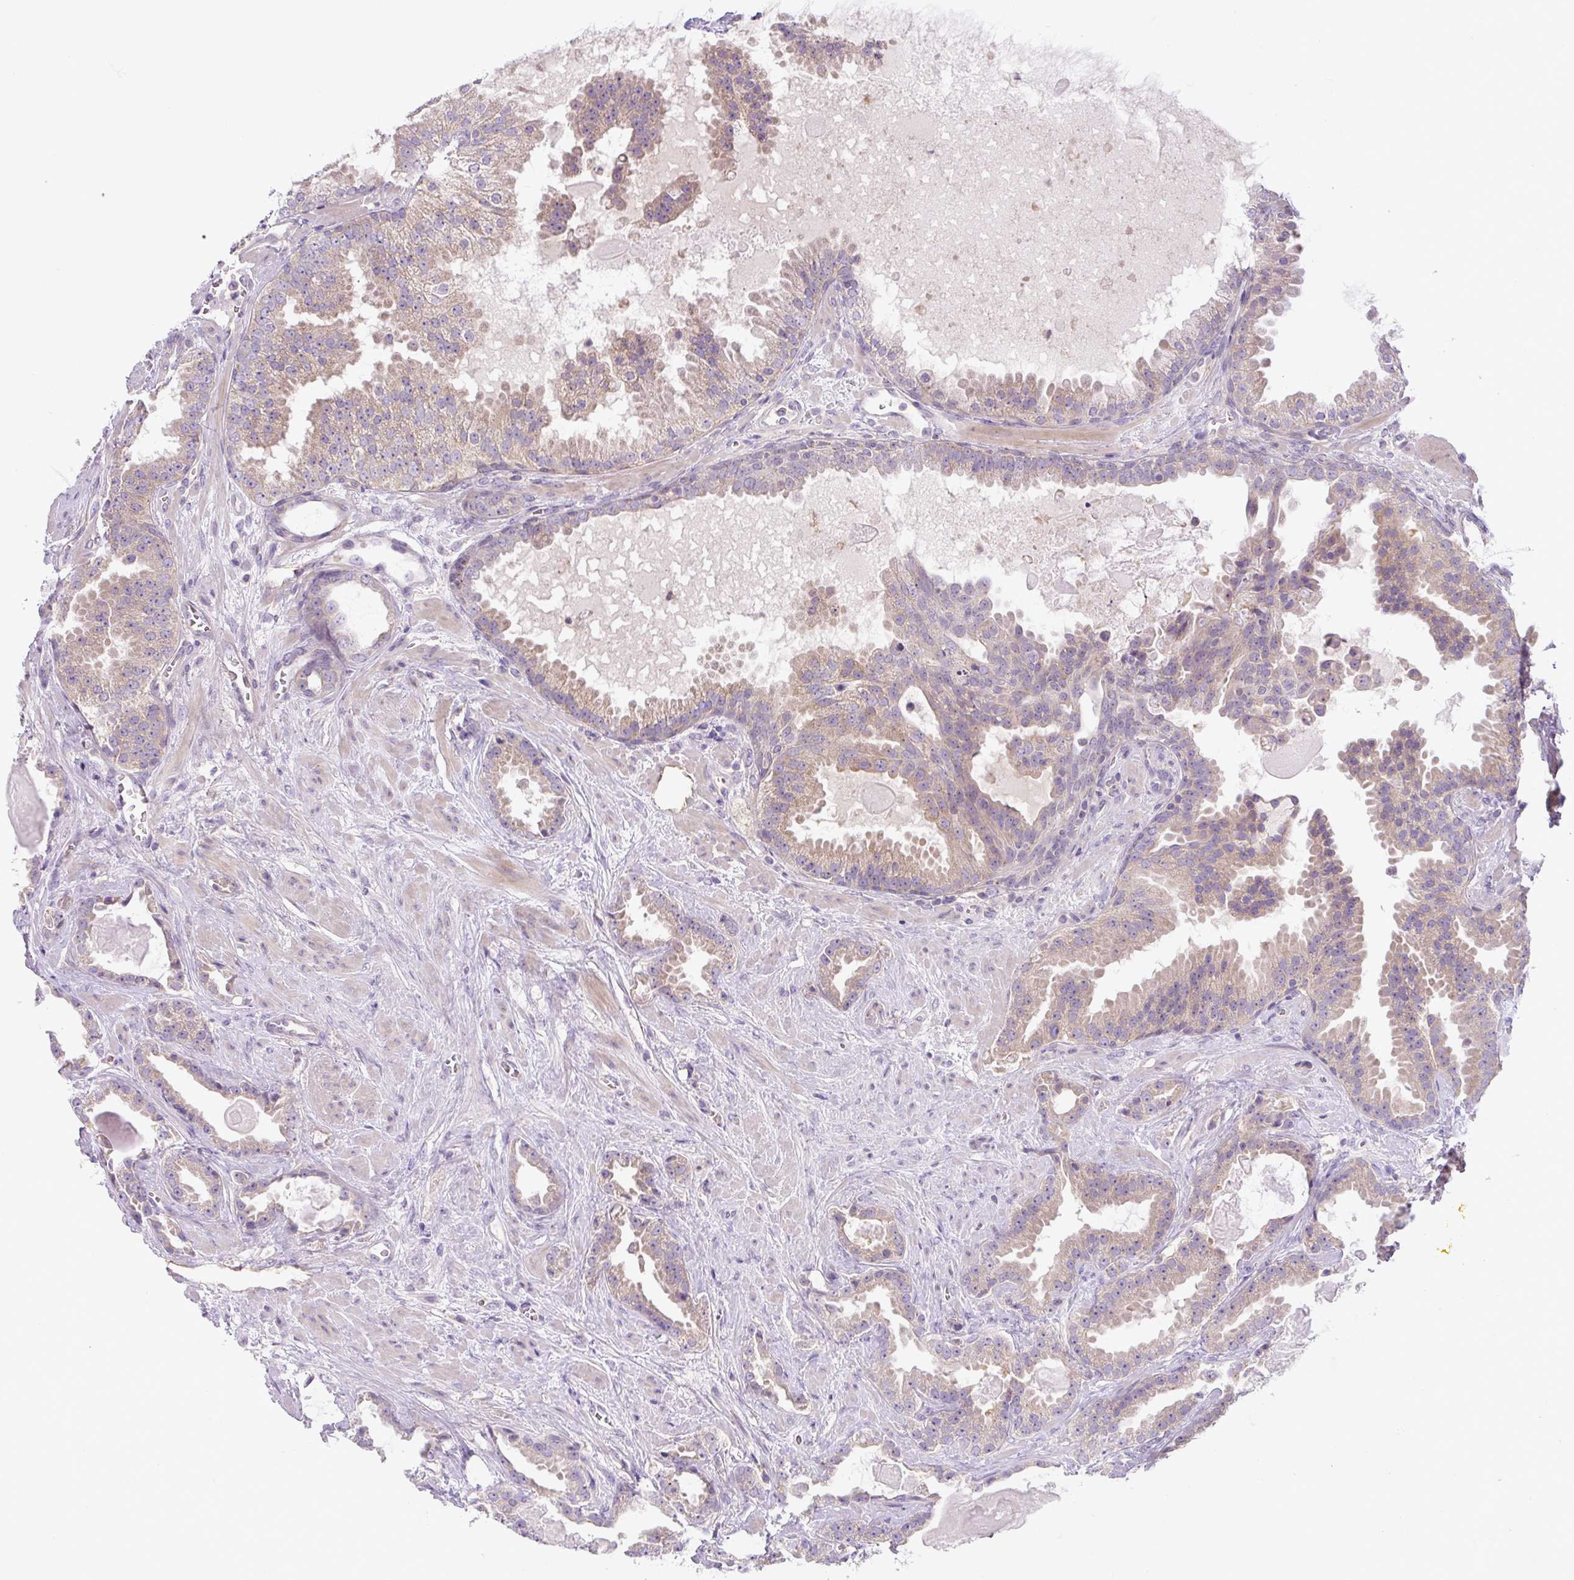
{"staining": {"intensity": "weak", "quantity": "25%-75%", "location": "cytoplasmic/membranous"}, "tissue": "prostate cancer", "cell_type": "Tumor cells", "image_type": "cancer", "snomed": [{"axis": "morphology", "description": "Adenocarcinoma, Low grade"}, {"axis": "topography", "description": "Prostate"}], "caption": "High-power microscopy captured an immunohistochemistry (IHC) image of prostate low-grade adenocarcinoma, revealing weak cytoplasmic/membranous positivity in approximately 25%-75% of tumor cells.", "gene": "UBL3", "patient": {"sex": "male", "age": 62}}